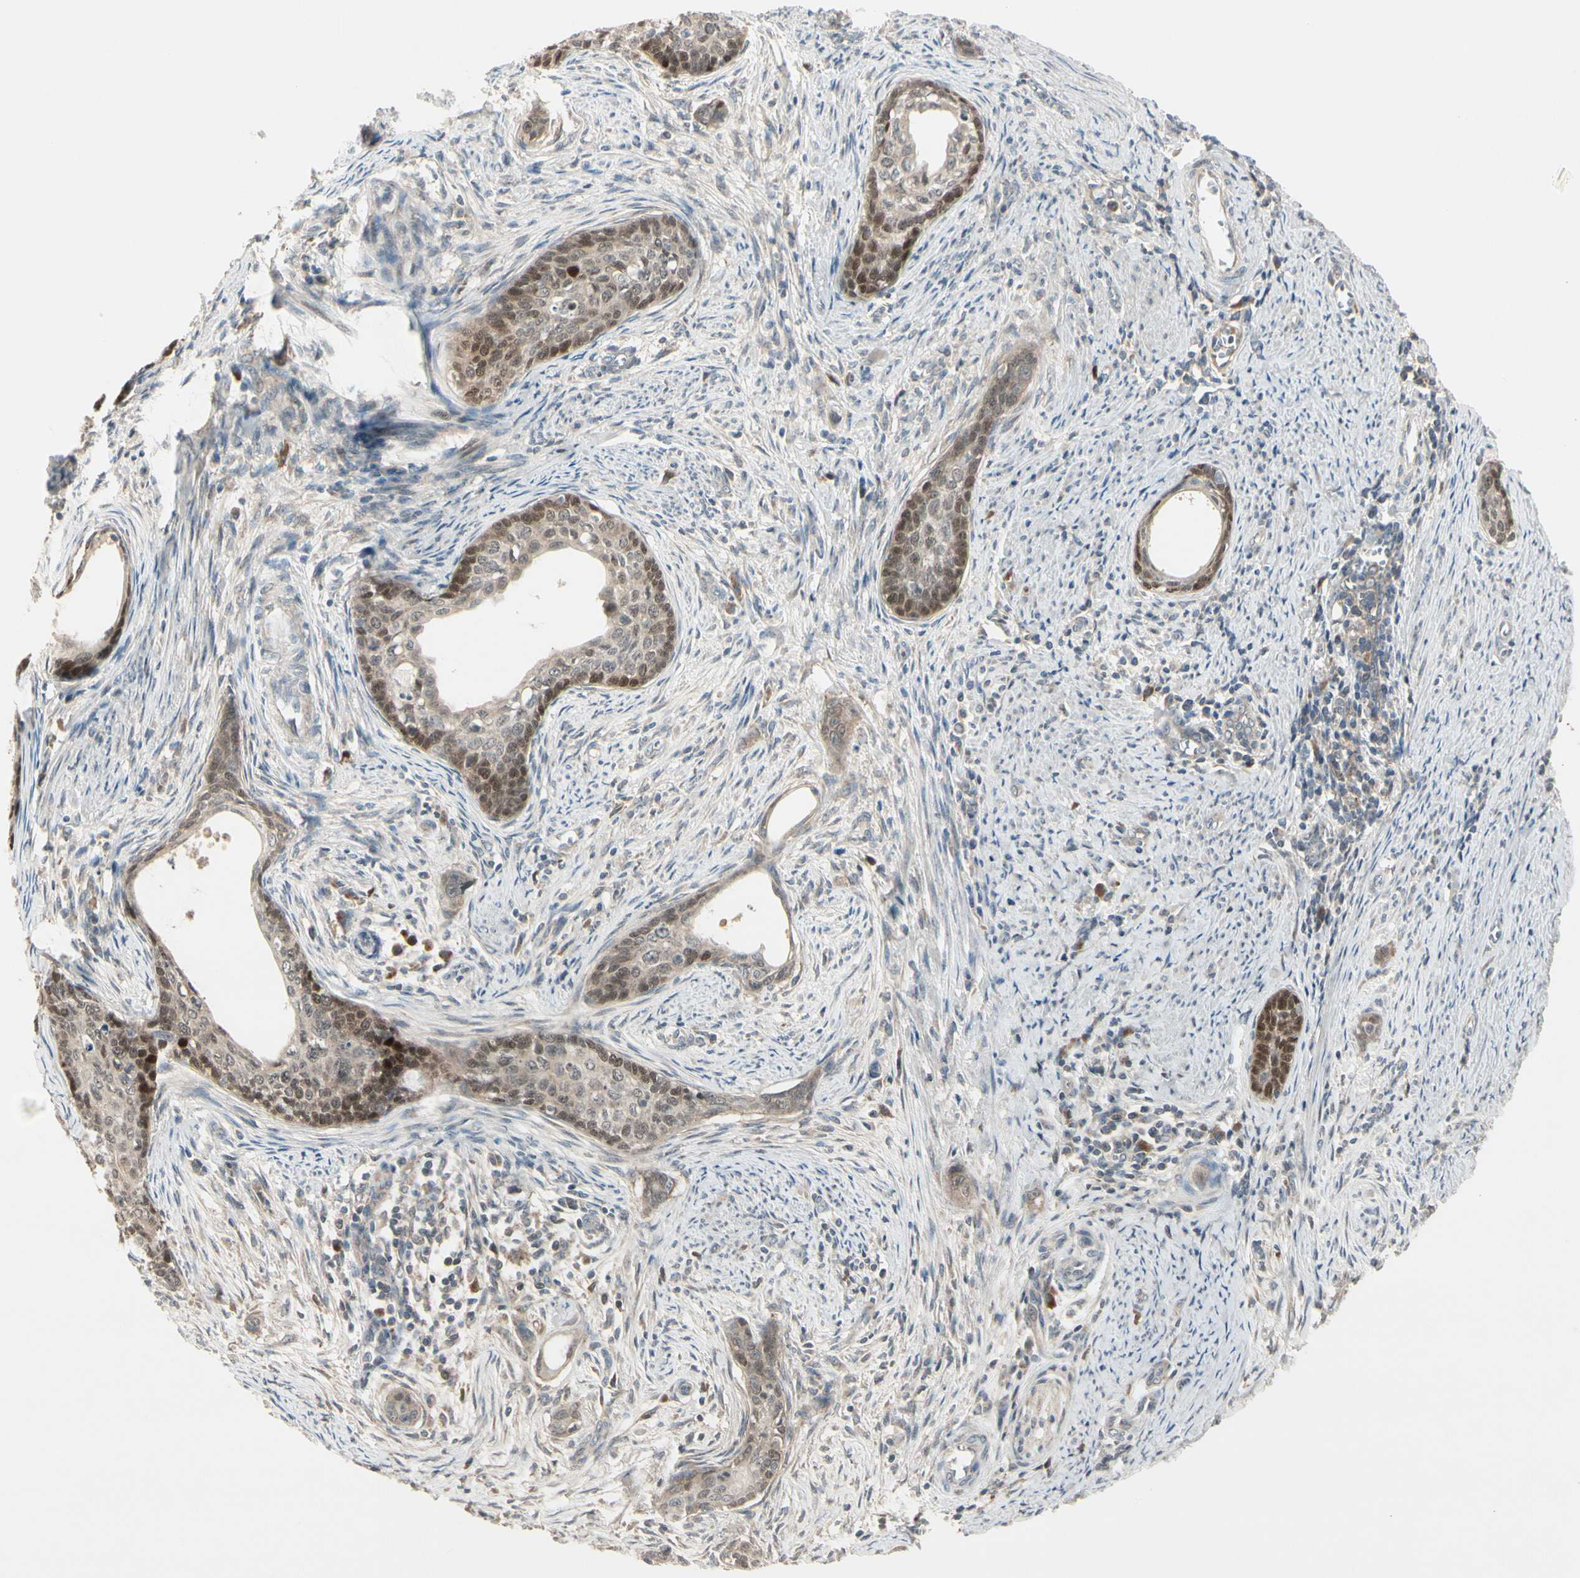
{"staining": {"intensity": "strong", "quantity": "25%-75%", "location": "cytoplasmic/membranous,nuclear"}, "tissue": "cervical cancer", "cell_type": "Tumor cells", "image_type": "cancer", "snomed": [{"axis": "morphology", "description": "Squamous cell carcinoma, NOS"}, {"axis": "topography", "description": "Cervix"}], "caption": "Brown immunohistochemical staining in human squamous cell carcinoma (cervical) shows strong cytoplasmic/membranous and nuclear expression in about 25%-75% of tumor cells.", "gene": "FHDC1", "patient": {"sex": "female", "age": 33}}